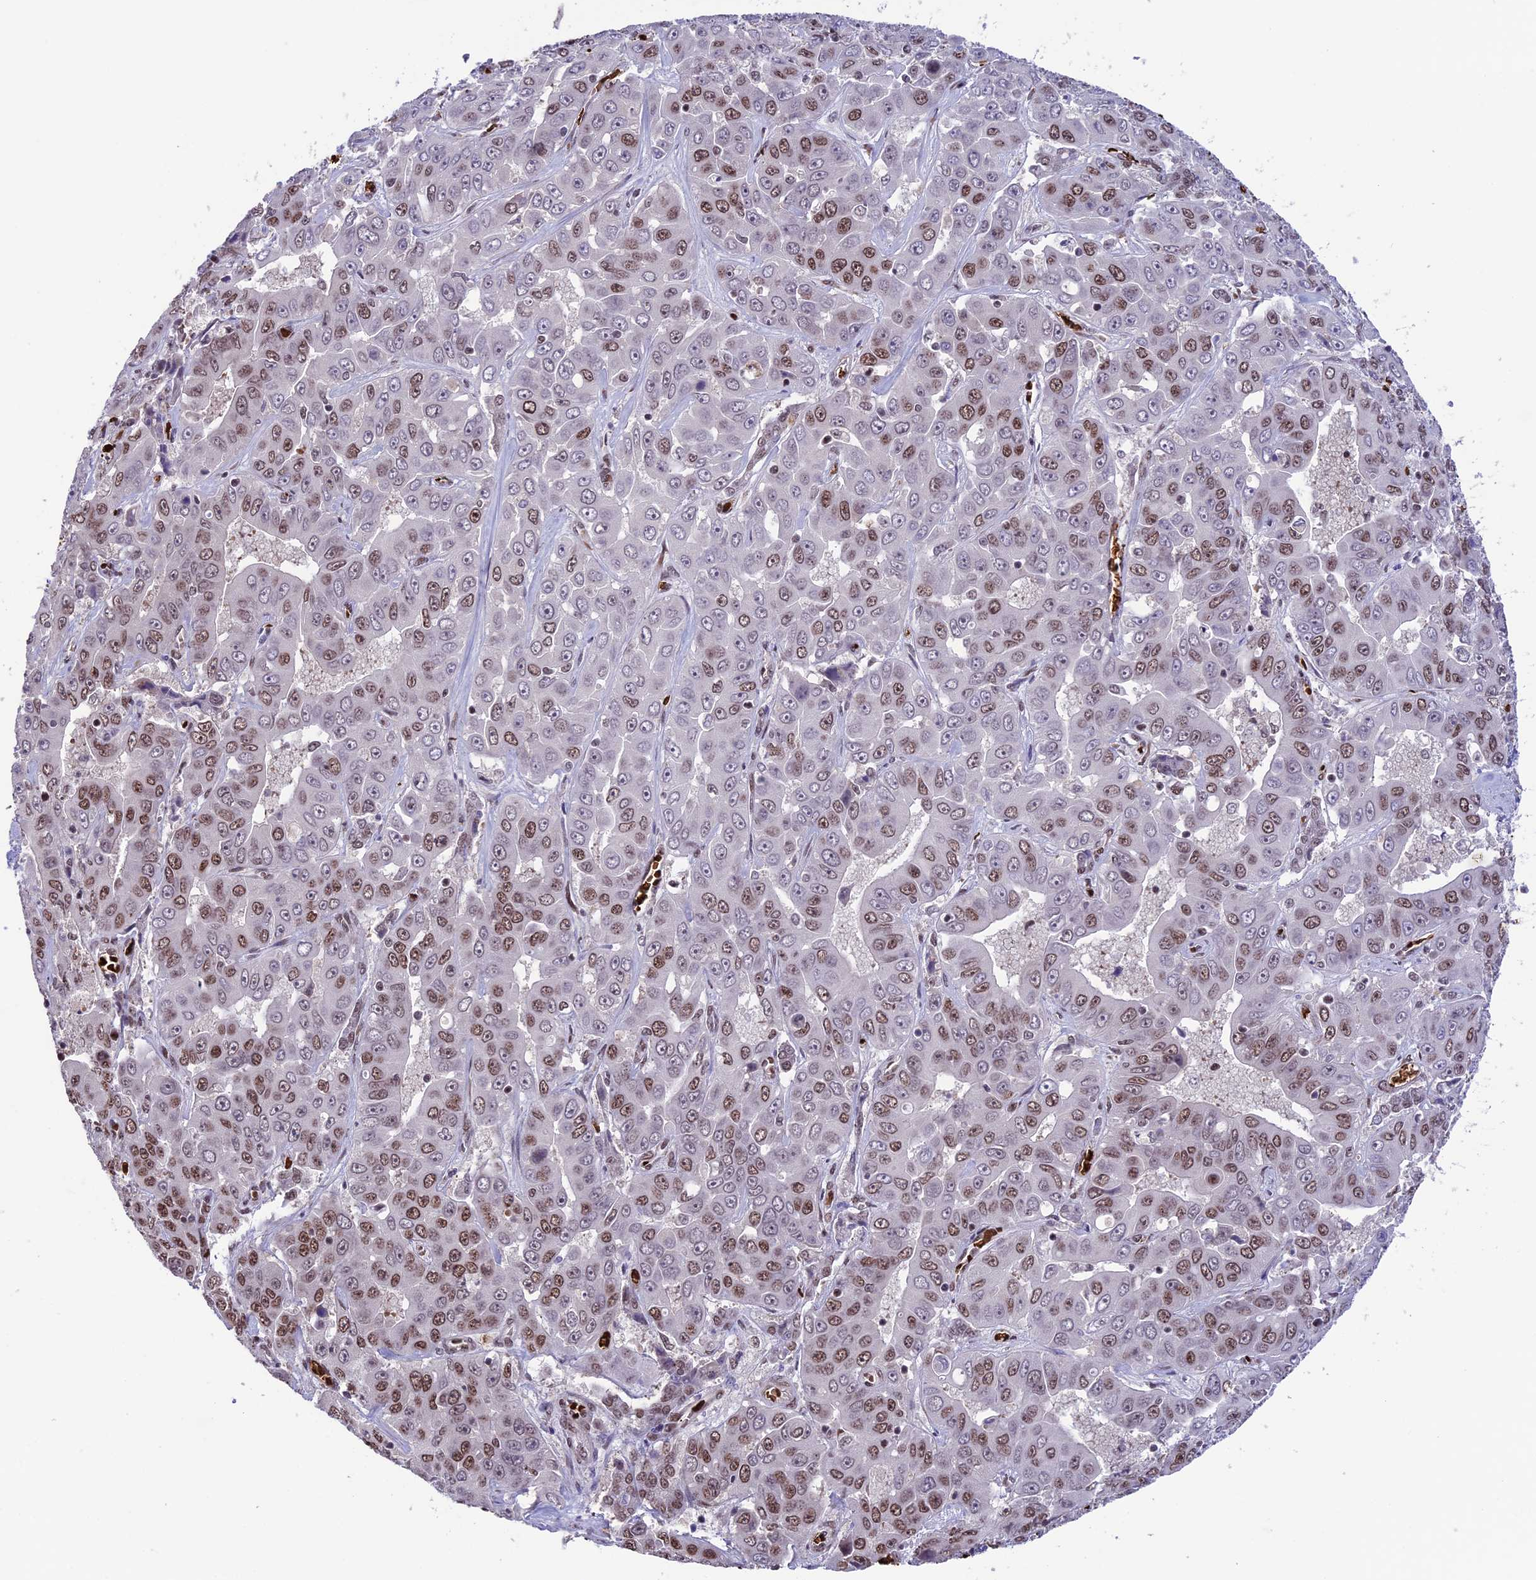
{"staining": {"intensity": "moderate", "quantity": "25%-75%", "location": "nuclear"}, "tissue": "liver cancer", "cell_type": "Tumor cells", "image_type": "cancer", "snomed": [{"axis": "morphology", "description": "Cholangiocarcinoma"}, {"axis": "topography", "description": "Liver"}], "caption": "Liver cholangiocarcinoma stained with a protein marker demonstrates moderate staining in tumor cells.", "gene": "MPHOSPH8", "patient": {"sex": "female", "age": 52}}